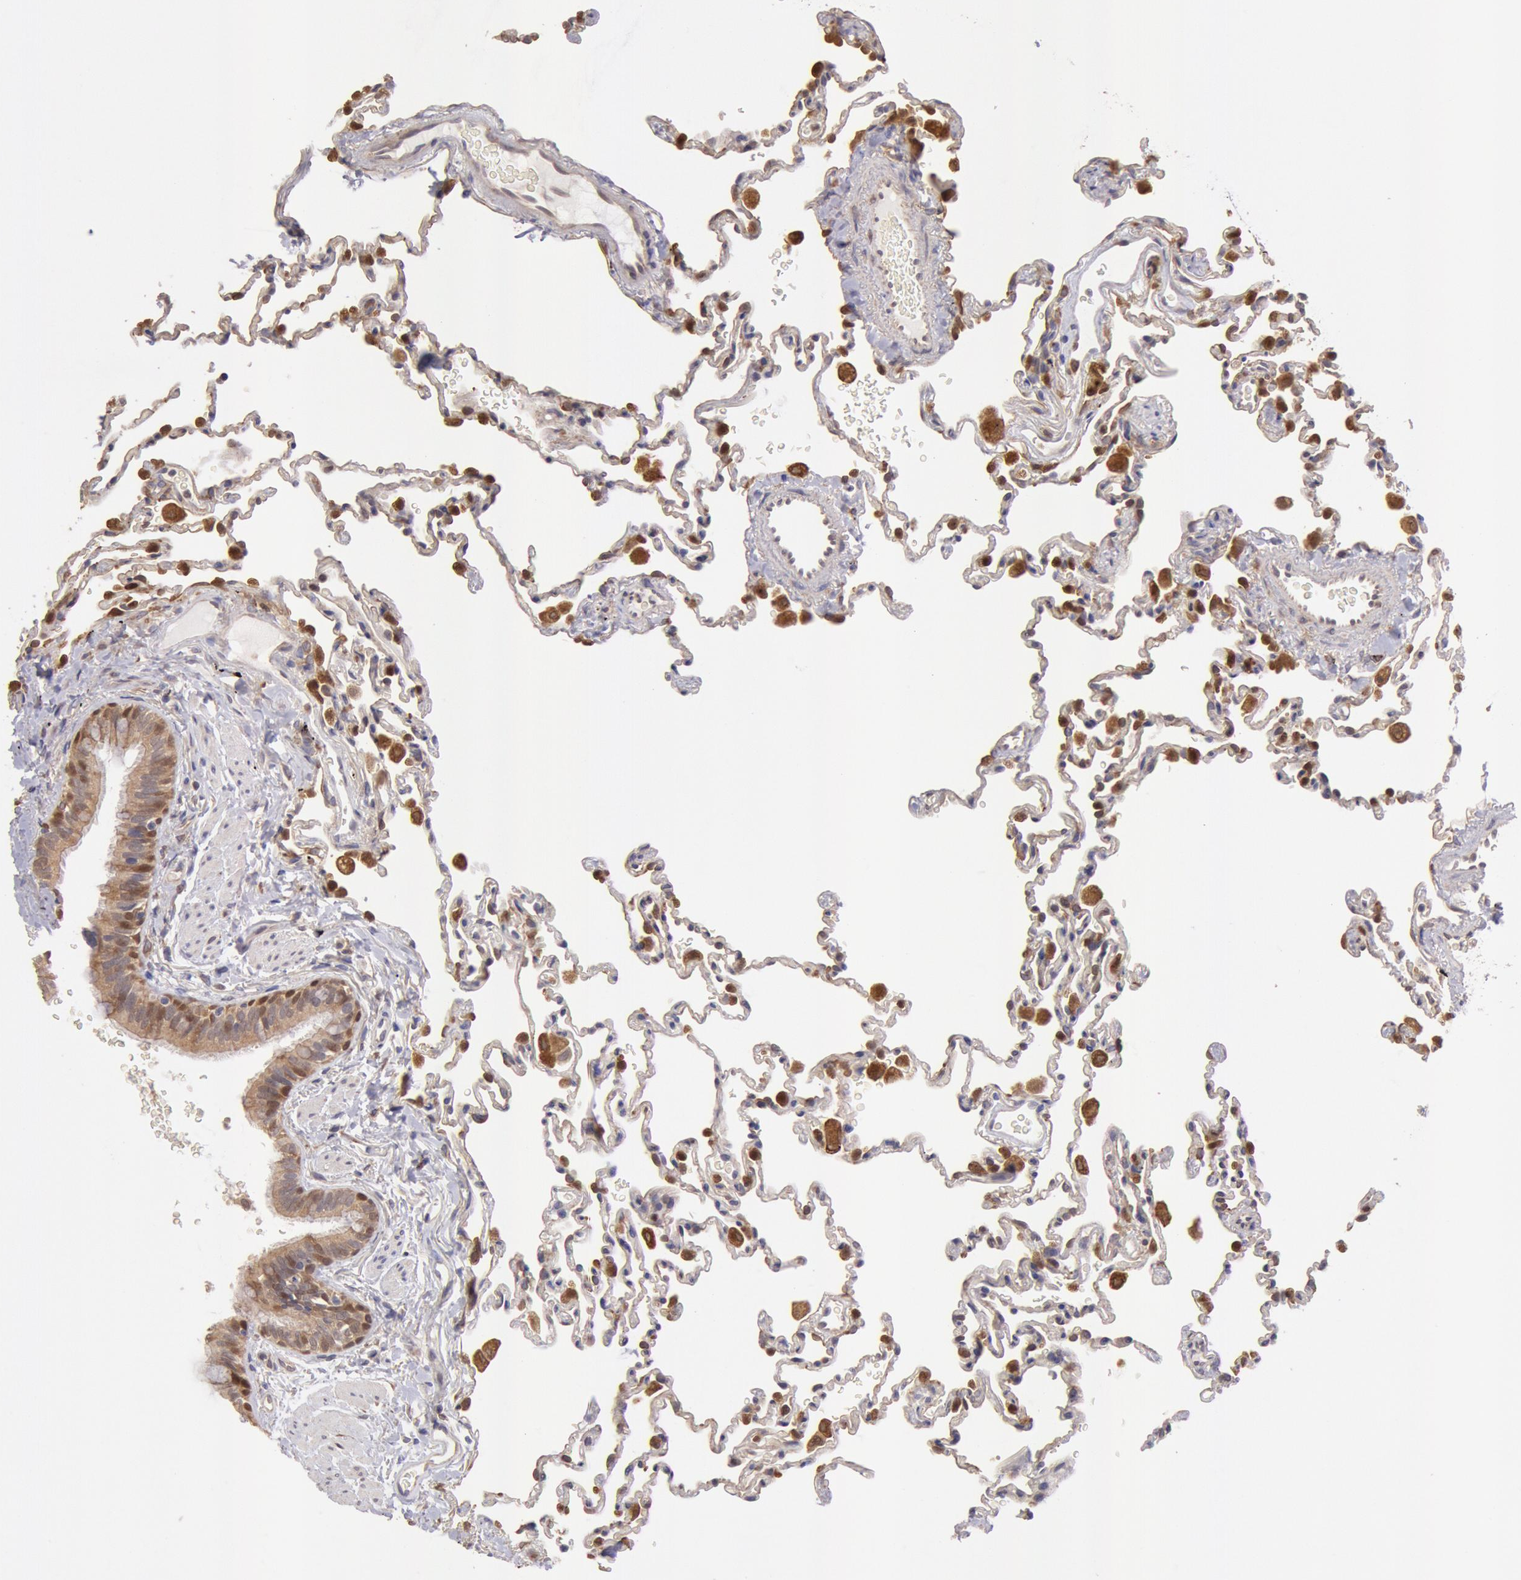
{"staining": {"intensity": "weak", "quantity": ">75%", "location": "cytoplasmic/membranous"}, "tissue": "lung", "cell_type": "Alveolar cells", "image_type": "normal", "snomed": [{"axis": "morphology", "description": "Normal tissue, NOS"}, {"axis": "topography", "description": "Lung"}], "caption": "Immunohistochemical staining of unremarkable human lung exhibits weak cytoplasmic/membranous protein positivity in about >75% of alveolar cells. Nuclei are stained in blue.", "gene": "COMT", "patient": {"sex": "male", "age": 59}}